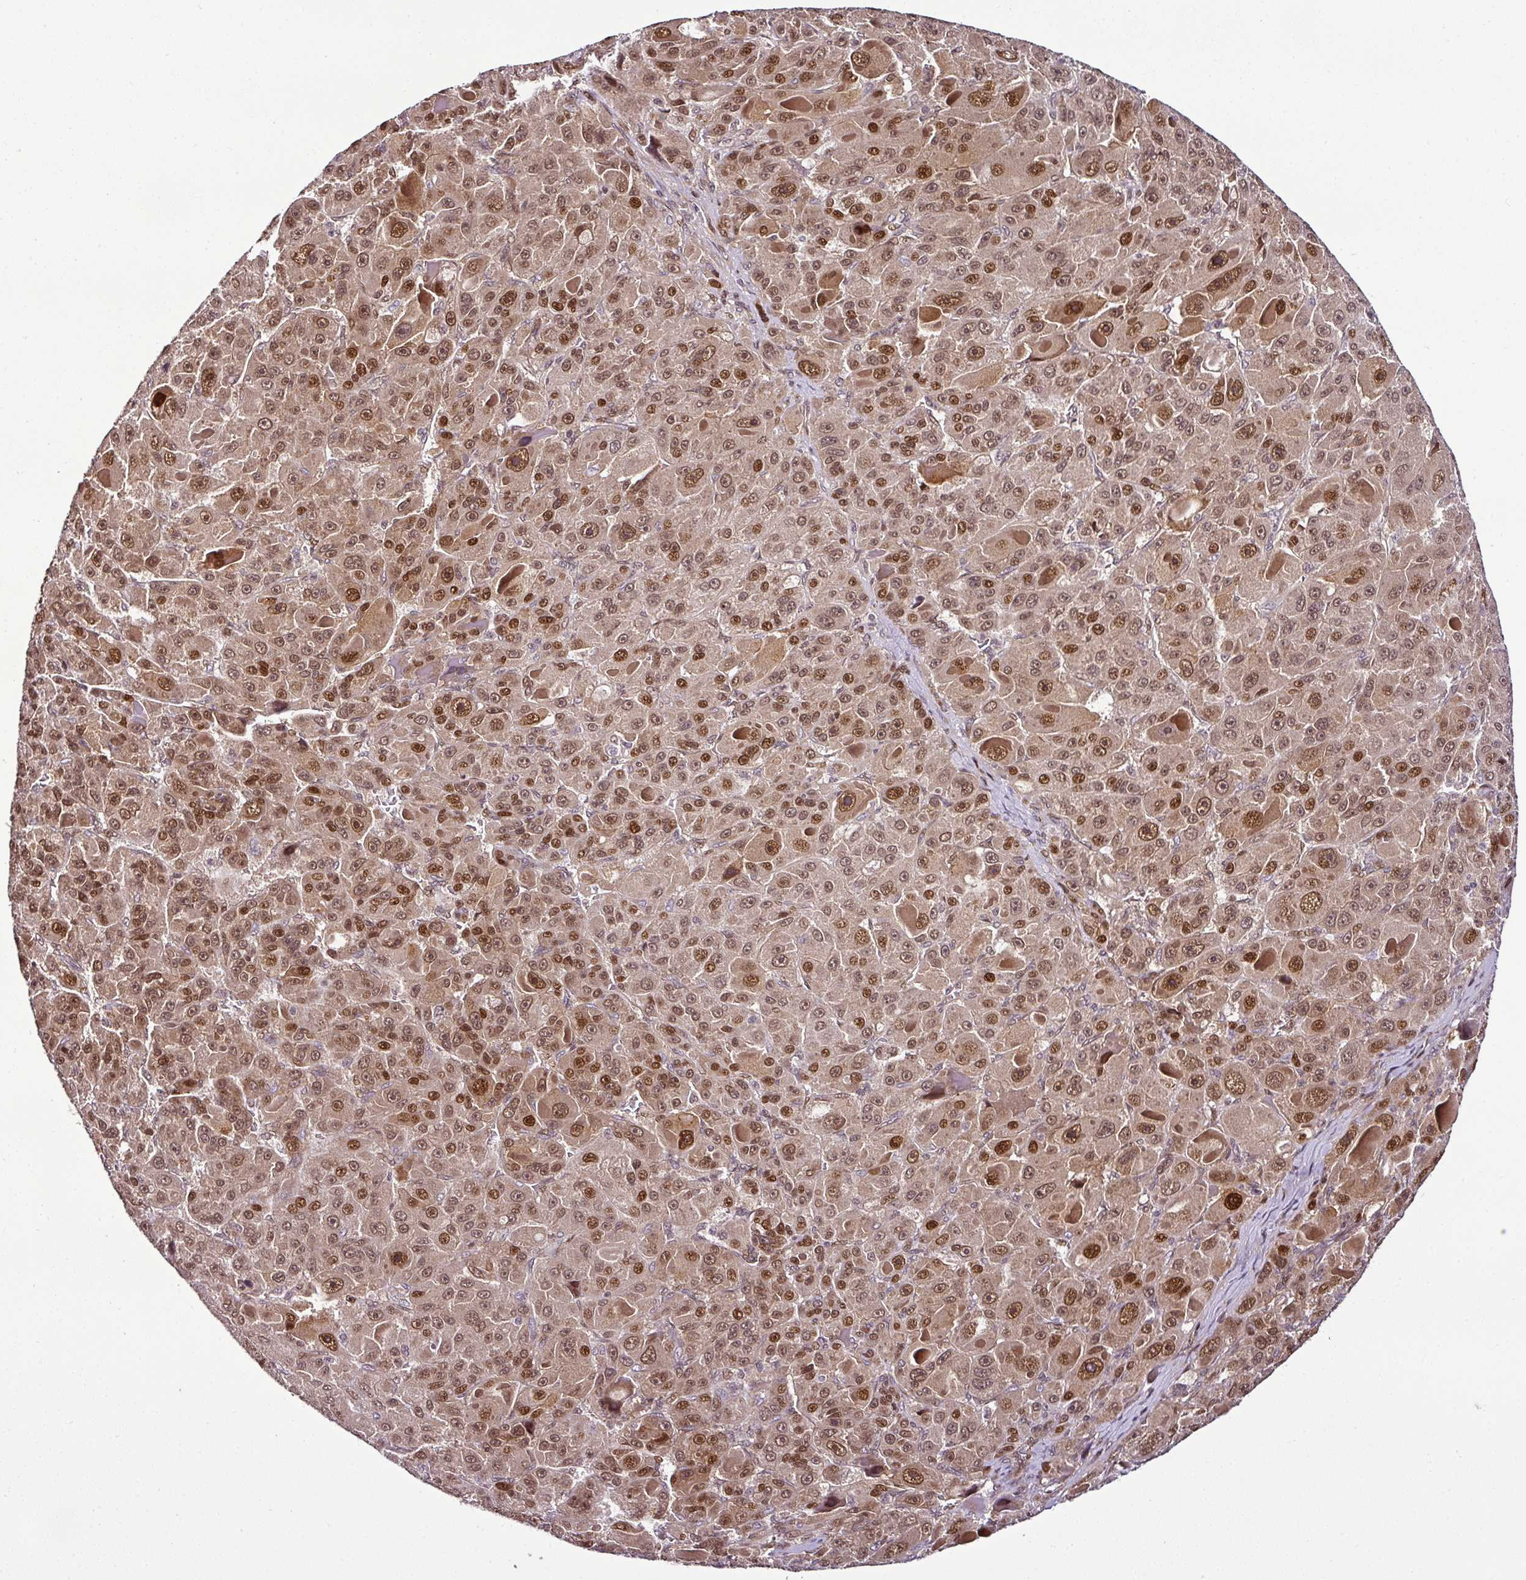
{"staining": {"intensity": "moderate", "quantity": ">75%", "location": "cytoplasmic/membranous,nuclear"}, "tissue": "liver cancer", "cell_type": "Tumor cells", "image_type": "cancer", "snomed": [{"axis": "morphology", "description": "Carcinoma, Hepatocellular, NOS"}, {"axis": "topography", "description": "Liver"}], "caption": "Brown immunohistochemical staining in human hepatocellular carcinoma (liver) demonstrates moderate cytoplasmic/membranous and nuclear staining in approximately >75% of tumor cells. (DAB IHC with brightfield microscopy, high magnification).", "gene": "COPRS", "patient": {"sex": "male", "age": 76}}